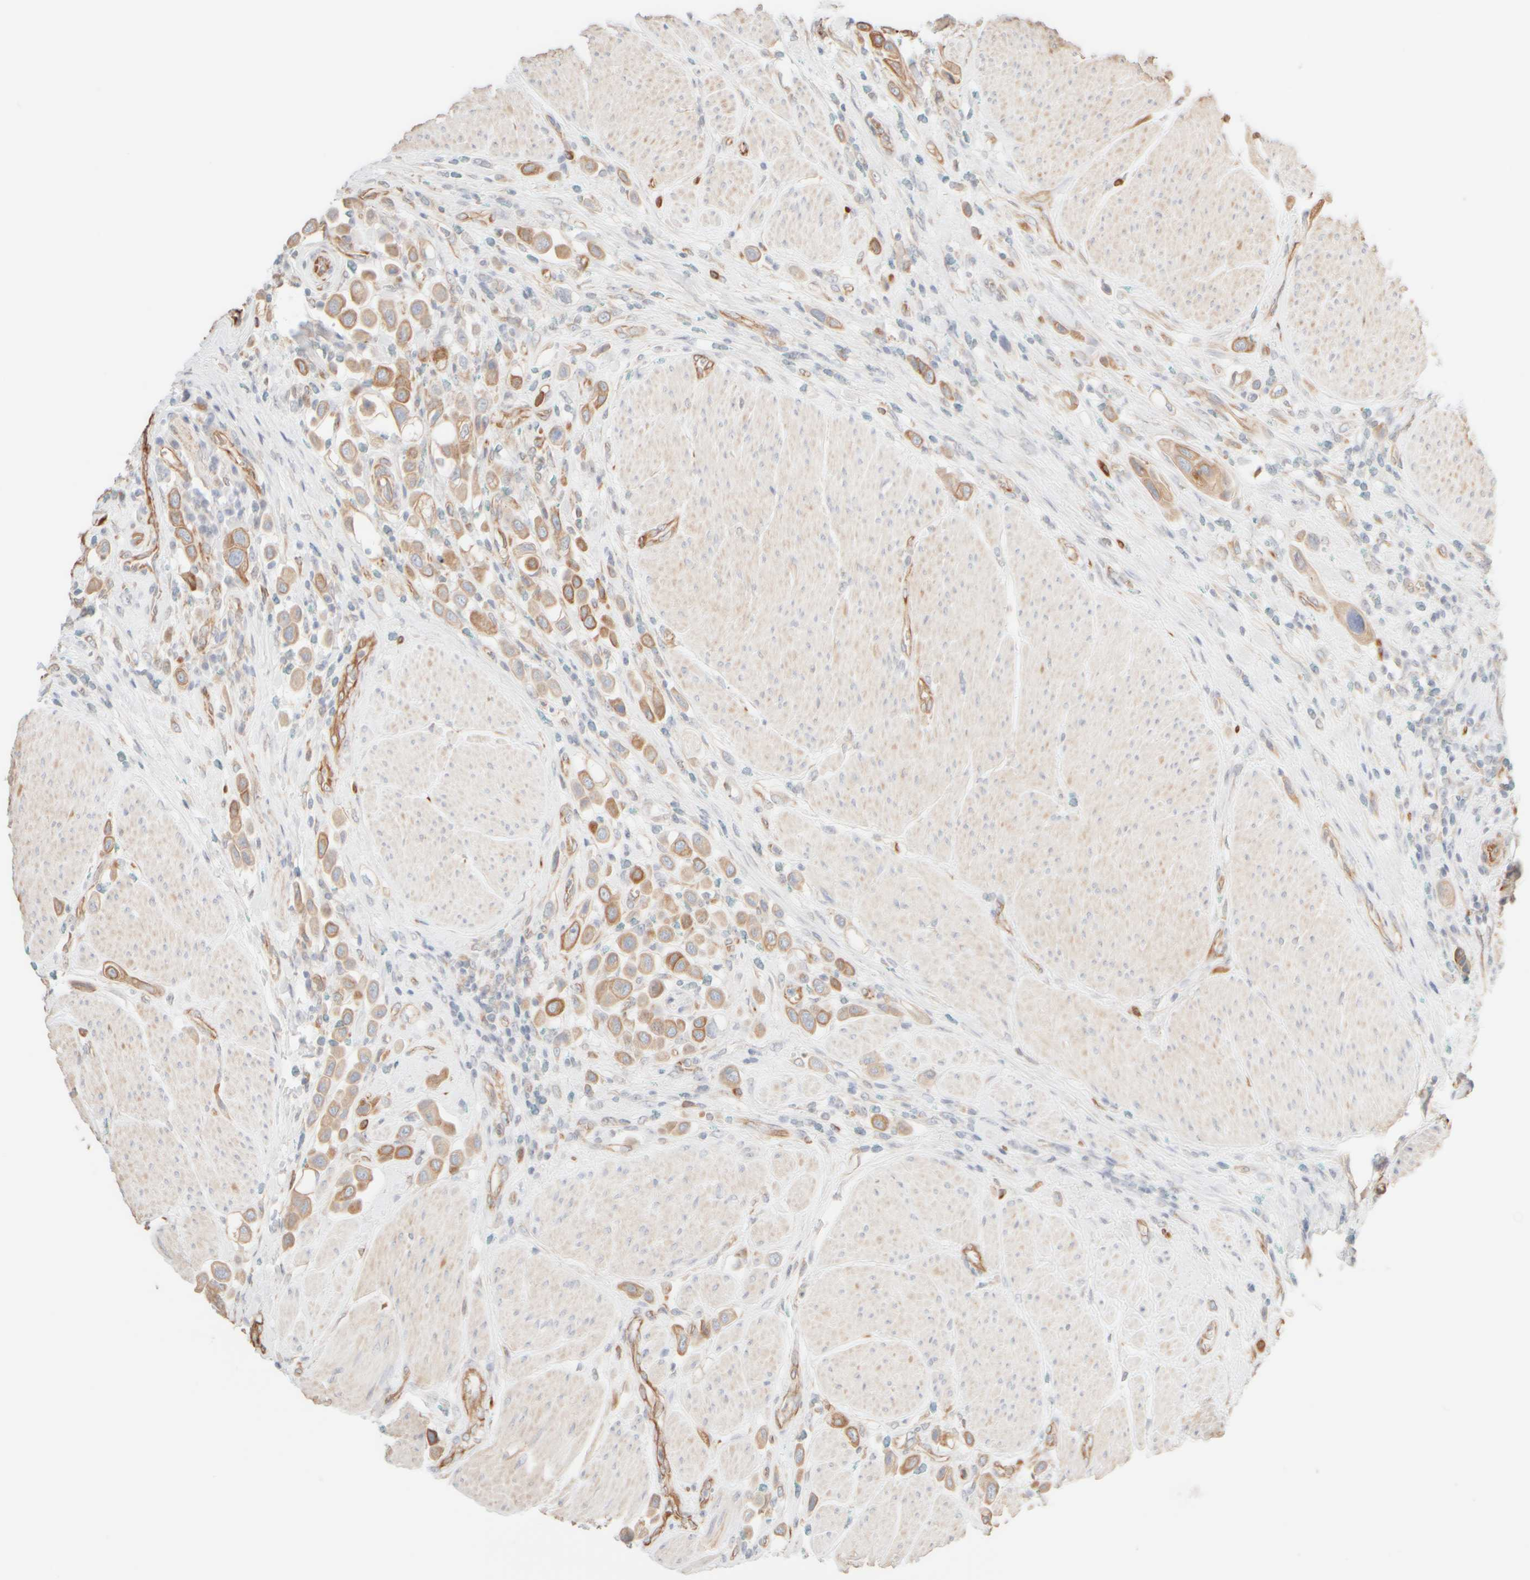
{"staining": {"intensity": "moderate", "quantity": ">75%", "location": "cytoplasmic/membranous"}, "tissue": "urothelial cancer", "cell_type": "Tumor cells", "image_type": "cancer", "snomed": [{"axis": "morphology", "description": "Urothelial carcinoma, High grade"}, {"axis": "topography", "description": "Urinary bladder"}], "caption": "An IHC histopathology image of neoplastic tissue is shown. Protein staining in brown highlights moderate cytoplasmic/membranous positivity in urothelial carcinoma (high-grade) within tumor cells.", "gene": "KRT15", "patient": {"sex": "male", "age": 50}}